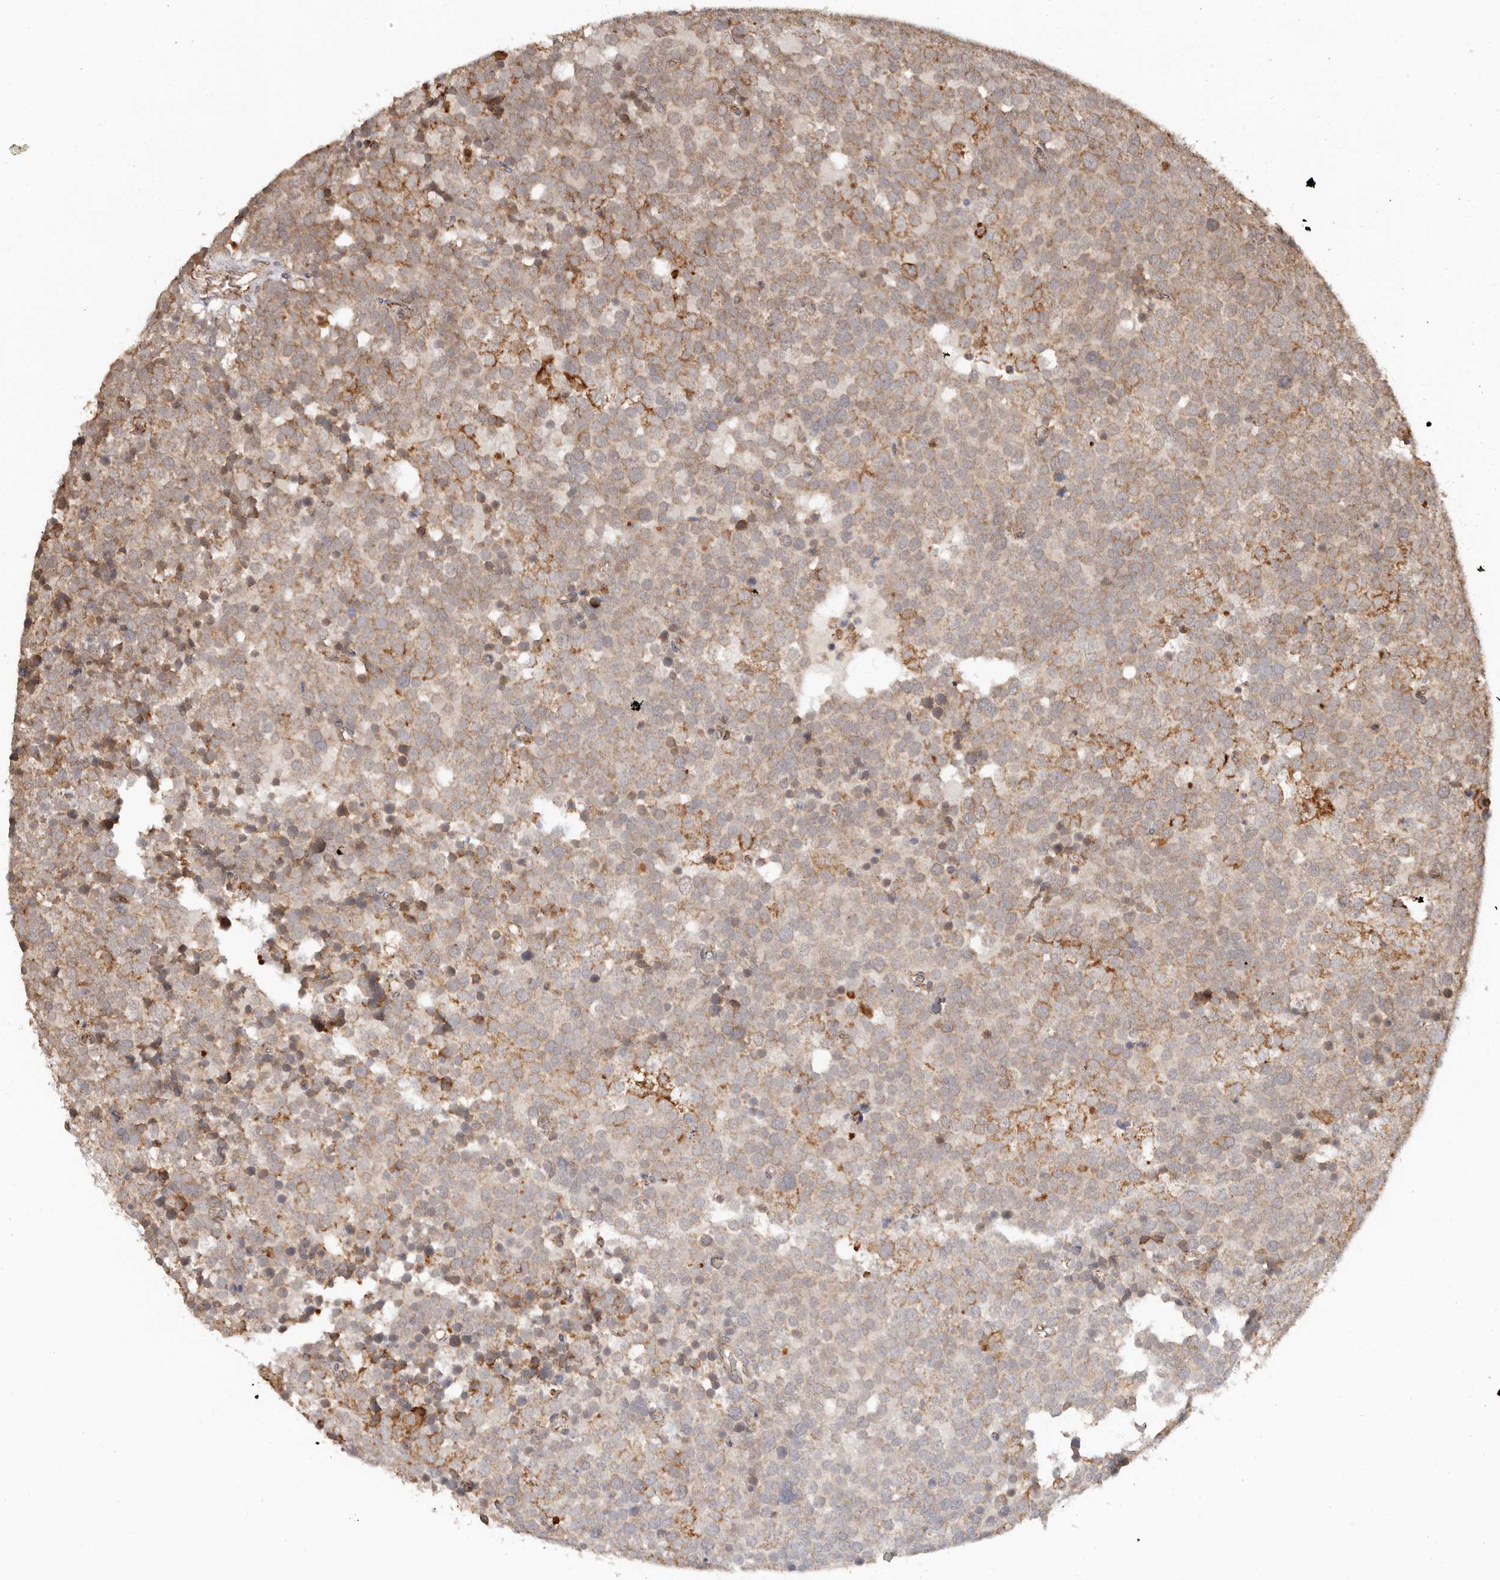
{"staining": {"intensity": "moderate", "quantity": ">75%", "location": "cytoplasmic/membranous"}, "tissue": "testis cancer", "cell_type": "Tumor cells", "image_type": "cancer", "snomed": [{"axis": "morphology", "description": "Seminoma, NOS"}, {"axis": "topography", "description": "Testis"}], "caption": "Protein analysis of testis cancer (seminoma) tissue shows moderate cytoplasmic/membranous positivity in about >75% of tumor cells.", "gene": "NDUFB11", "patient": {"sex": "male", "age": 71}}